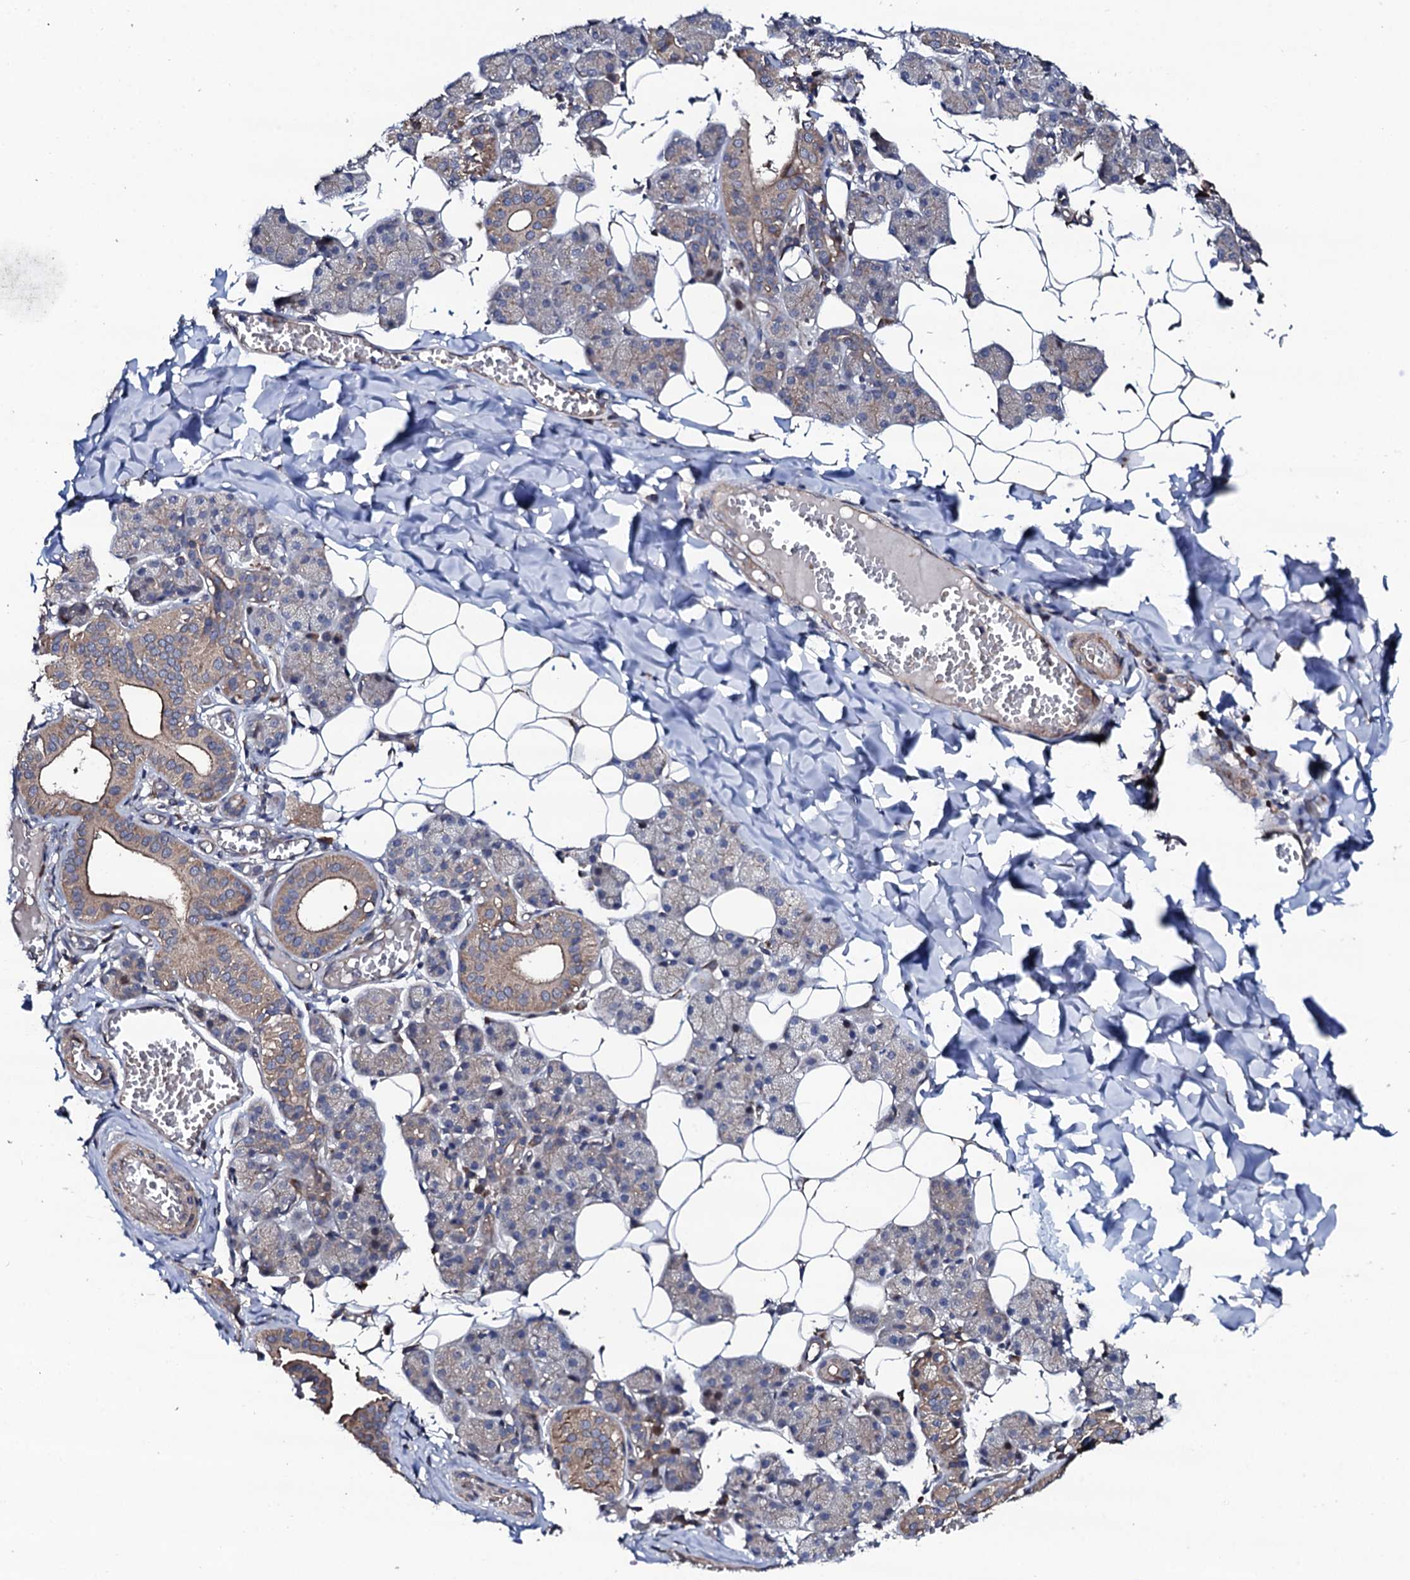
{"staining": {"intensity": "moderate", "quantity": "25%-75%", "location": "cytoplasmic/membranous"}, "tissue": "salivary gland", "cell_type": "Glandular cells", "image_type": "normal", "snomed": [{"axis": "morphology", "description": "Normal tissue, NOS"}, {"axis": "topography", "description": "Salivary gland"}], "caption": "Salivary gland was stained to show a protein in brown. There is medium levels of moderate cytoplasmic/membranous positivity in approximately 25%-75% of glandular cells. Using DAB (3,3'-diaminobenzidine) (brown) and hematoxylin (blue) stains, captured at high magnification using brightfield microscopy.", "gene": "CIAO2A", "patient": {"sex": "female", "age": 33}}